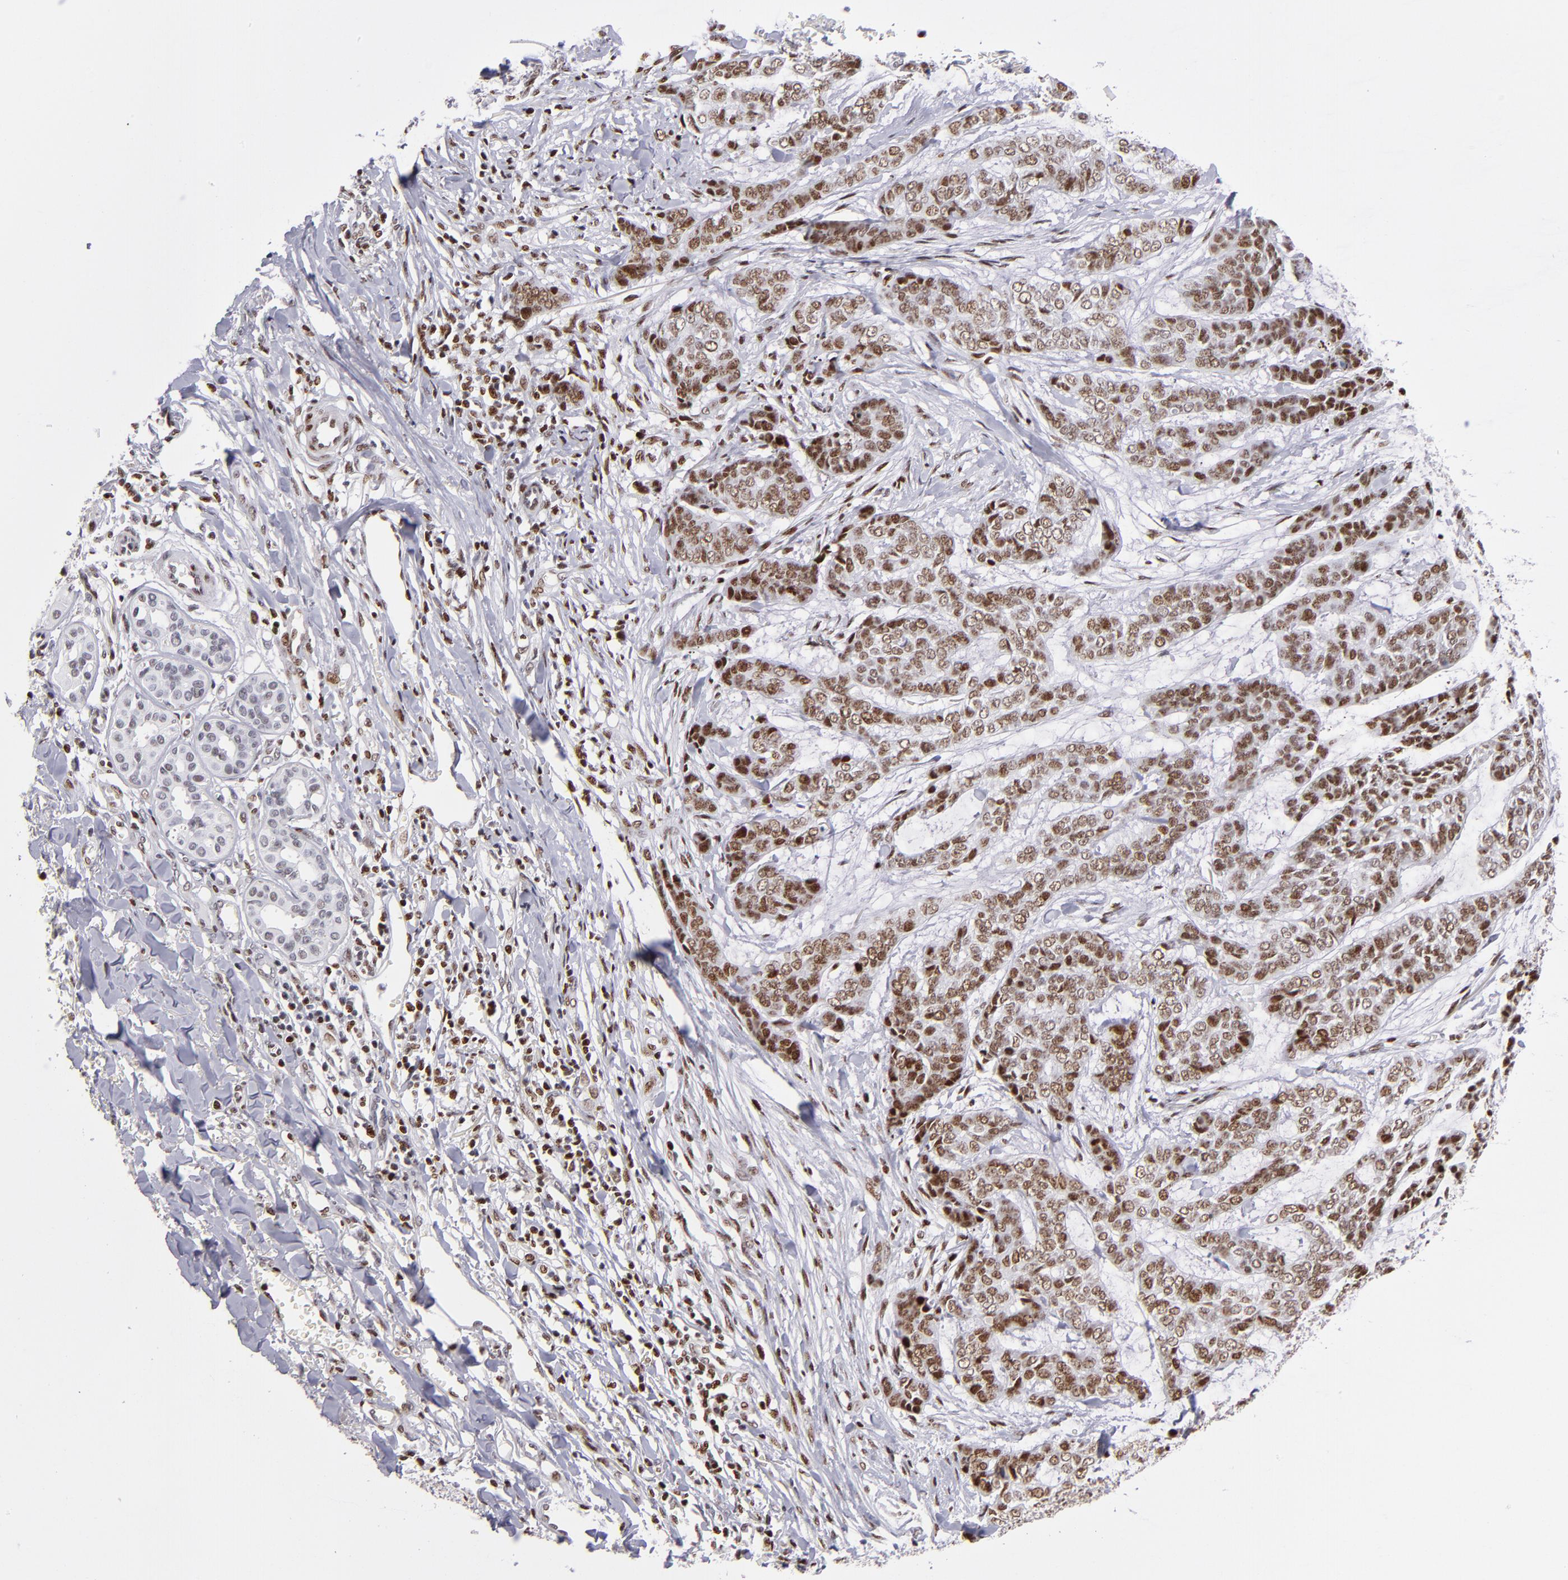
{"staining": {"intensity": "moderate", "quantity": ">75%", "location": "nuclear"}, "tissue": "skin cancer", "cell_type": "Tumor cells", "image_type": "cancer", "snomed": [{"axis": "morphology", "description": "Basal cell carcinoma"}, {"axis": "topography", "description": "Skin"}], "caption": "An IHC image of neoplastic tissue is shown. Protein staining in brown highlights moderate nuclear positivity in skin cancer within tumor cells.", "gene": "POLA1", "patient": {"sex": "female", "age": 64}}